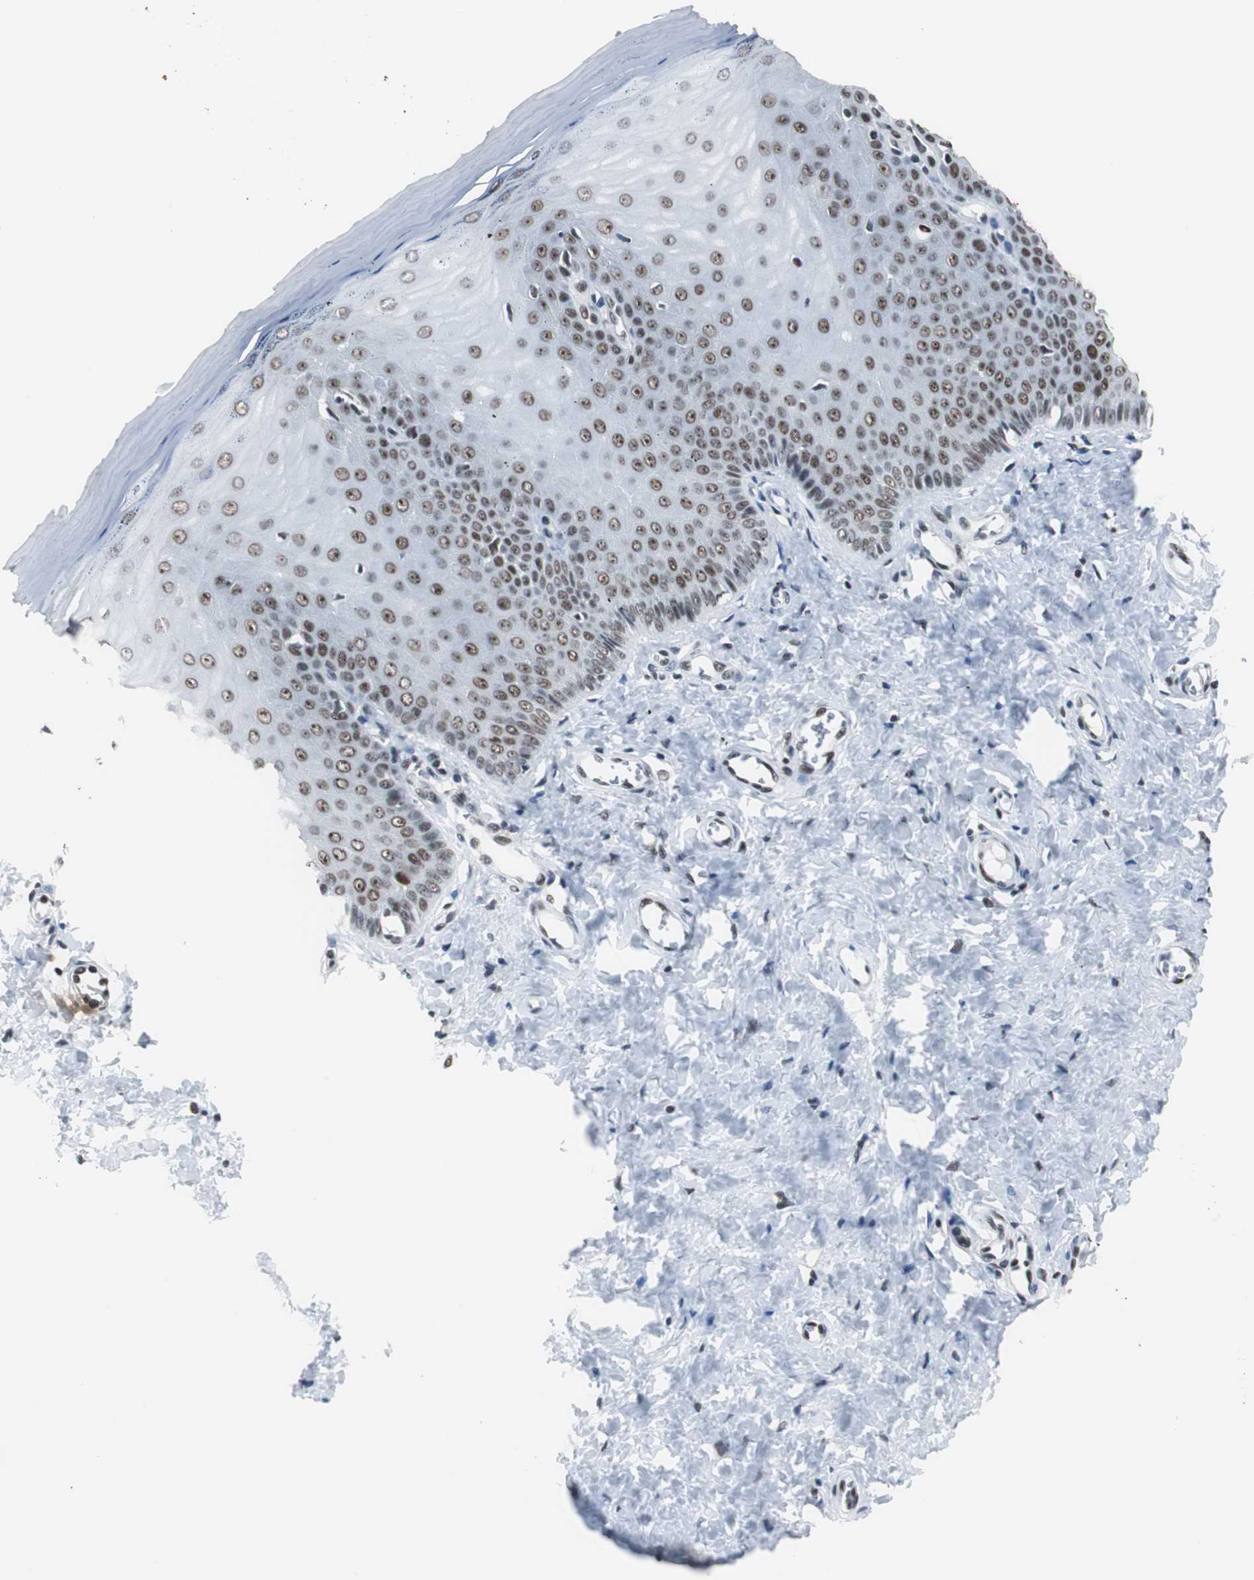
{"staining": {"intensity": "strong", "quantity": ">75%", "location": "nuclear"}, "tissue": "cervix", "cell_type": "Glandular cells", "image_type": "normal", "snomed": [{"axis": "morphology", "description": "Normal tissue, NOS"}, {"axis": "topography", "description": "Cervix"}], "caption": "Brown immunohistochemical staining in normal human cervix exhibits strong nuclear staining in about >75% of glandular cells. Using DAB (brown) and hematoxylin (blue) stains, captured at high magnification using brightfield microscopy.", "gene": "XRCC1", "patient": {"sex": "female", "age": 55}}